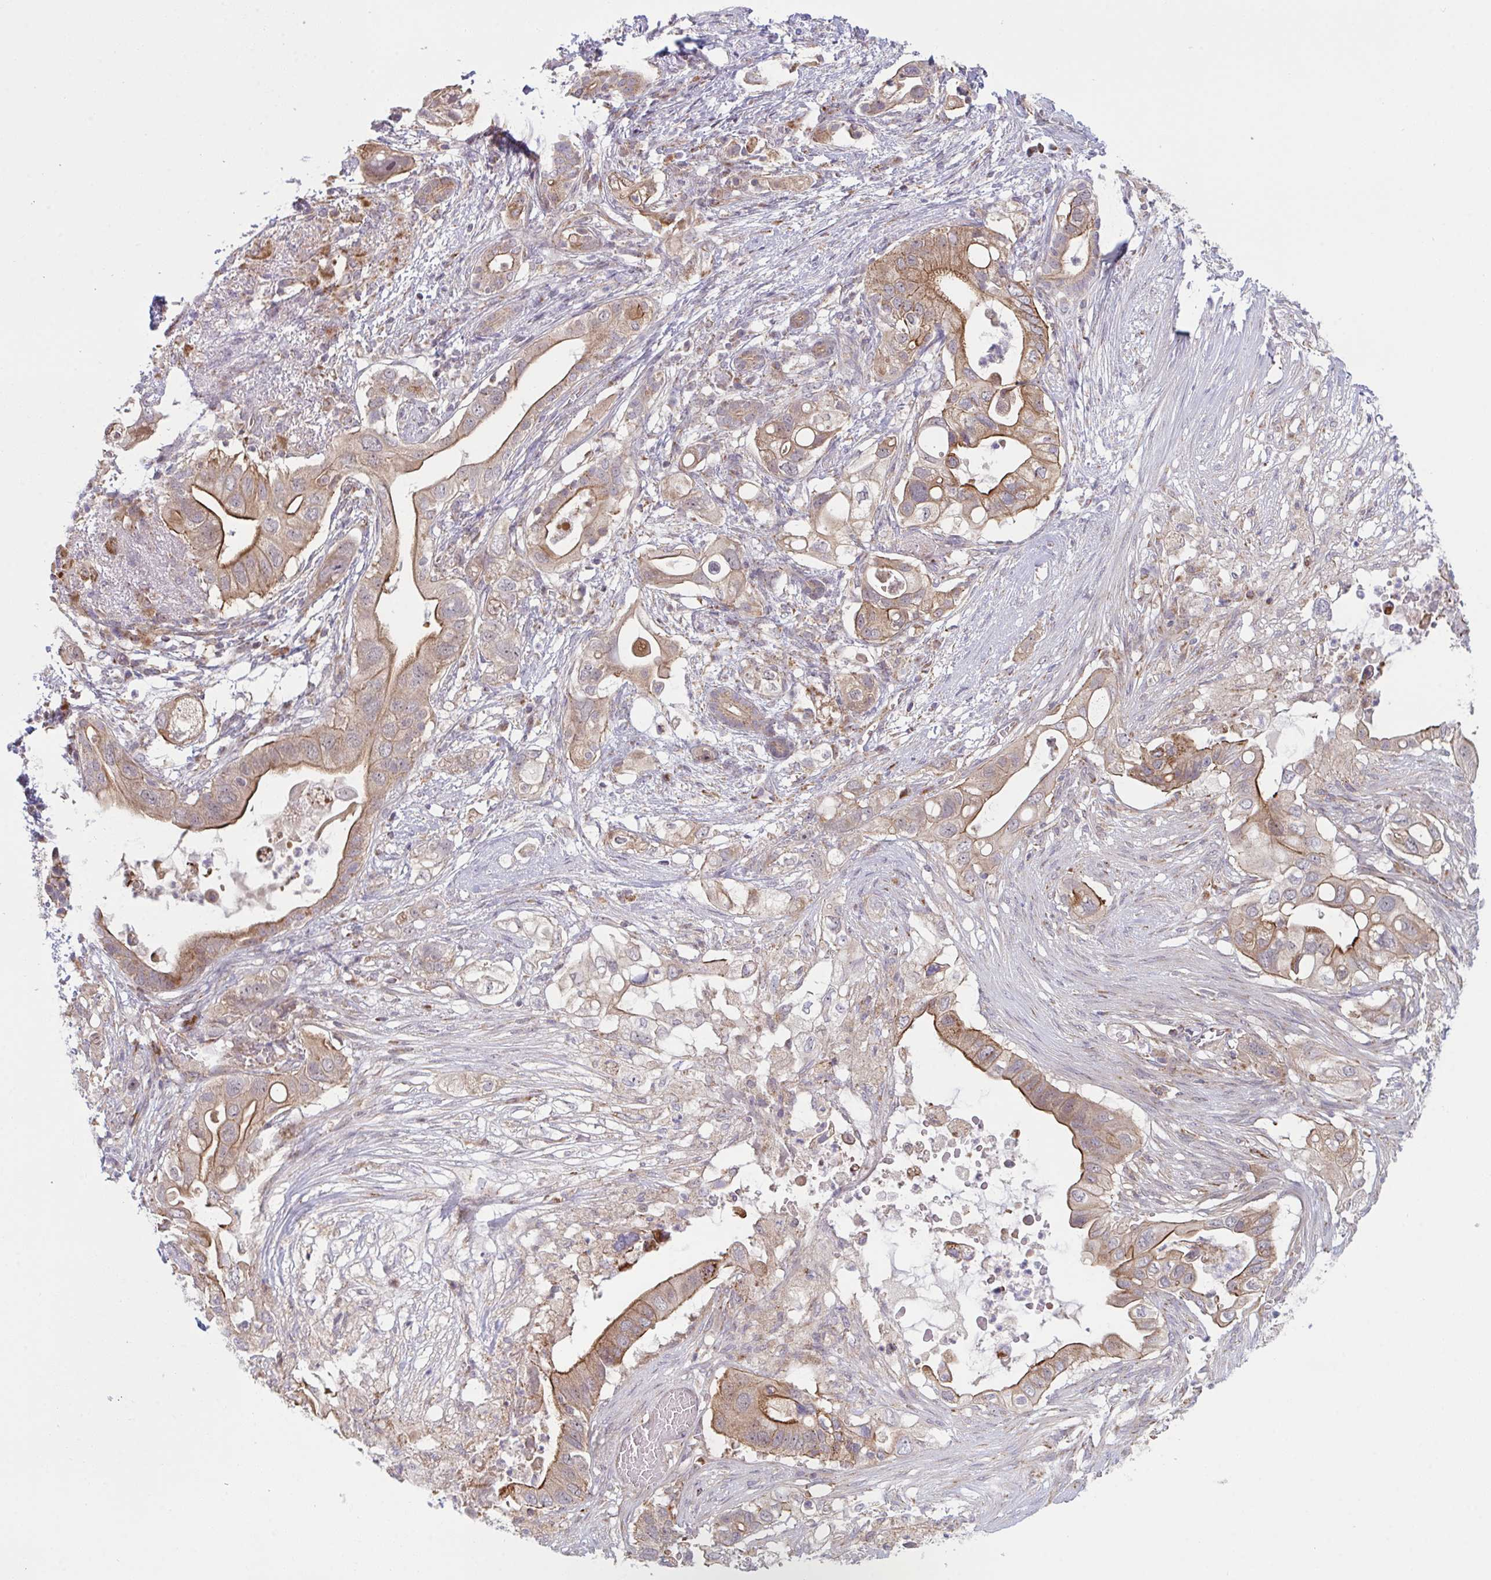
{"staining": {"intensity": "moderate", "quantity": ">75%", "location": "cytoplasmic/membranous"}, "tissue": "pancreatic cancer", "cell_type": "Tumor cells", "image_type": "cancer", "snomed": [{"axis": "morphology", "description": "Adenocarcinoma, NOS"}, {"axis": "topography", "description": "Pancreas"}], "caption": "The photomicrograph shows a brown stain indicating the presence of a protein in the cytoplasmic/membranous of tumor cells in pancreatic cancer (adenocarcinoma).", "gene": "XAF1", "patient": {"sex": "female", "age": 72}}